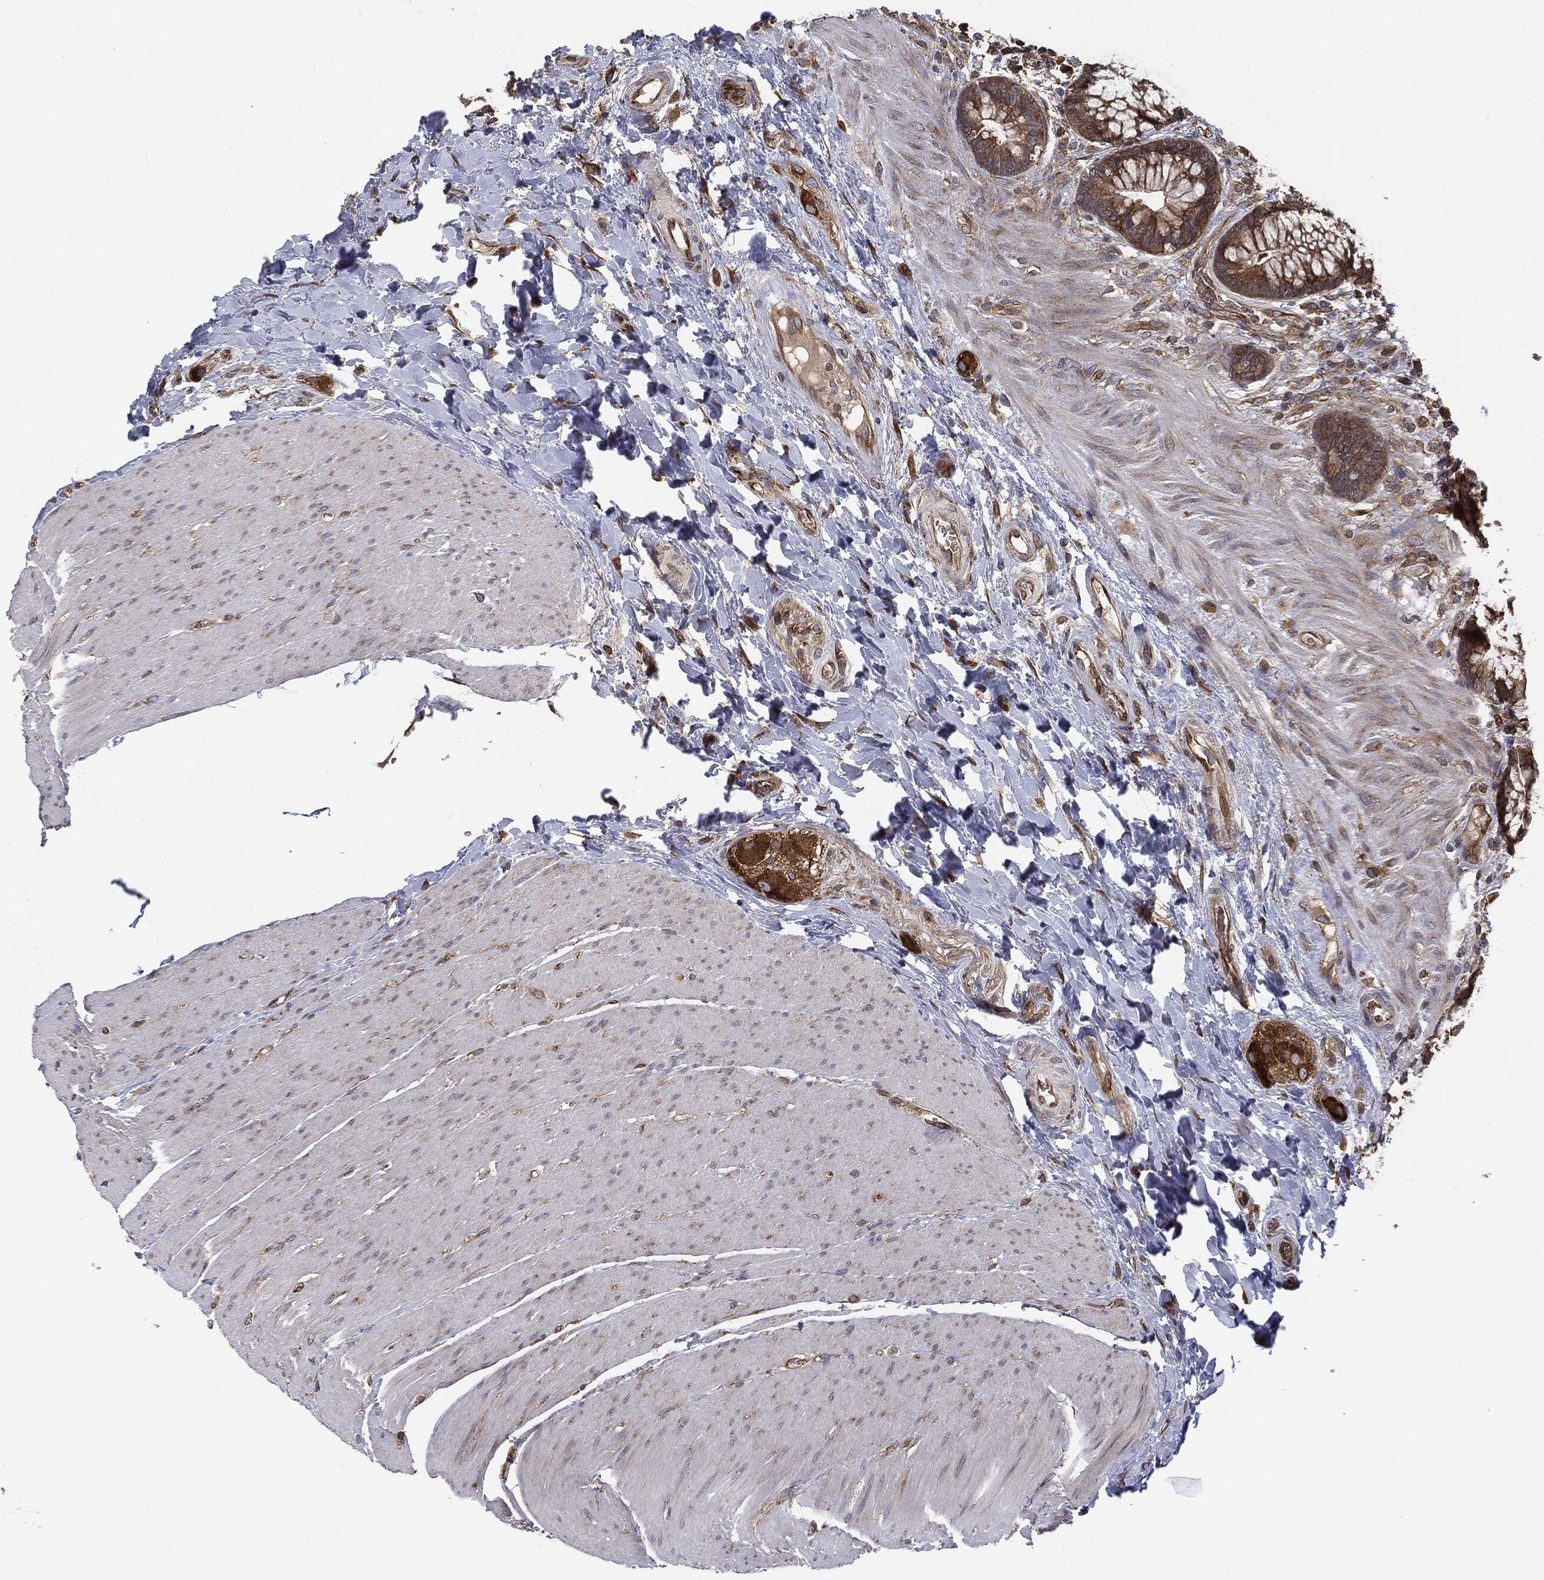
{"staining": {"intensity": "strong", "quantity": ">75%", "location": "cytoplasmic/membranous"}, "tissue": "rectum", "cell_type": "Glandular cells", "image_type": "normal", "snomed": [{"axis": "morphology", "description": "Normal tissue, NOS"}, {"axis": "topography", "description": "Rectum"}], "caption": "Strong cytoplasmic/membranous positivity is appreciated in about >75% of glandular cells in unremarkable rectum.", "gene": "EIF2AK2", "patient": {"sex": "female", "age": 58}}